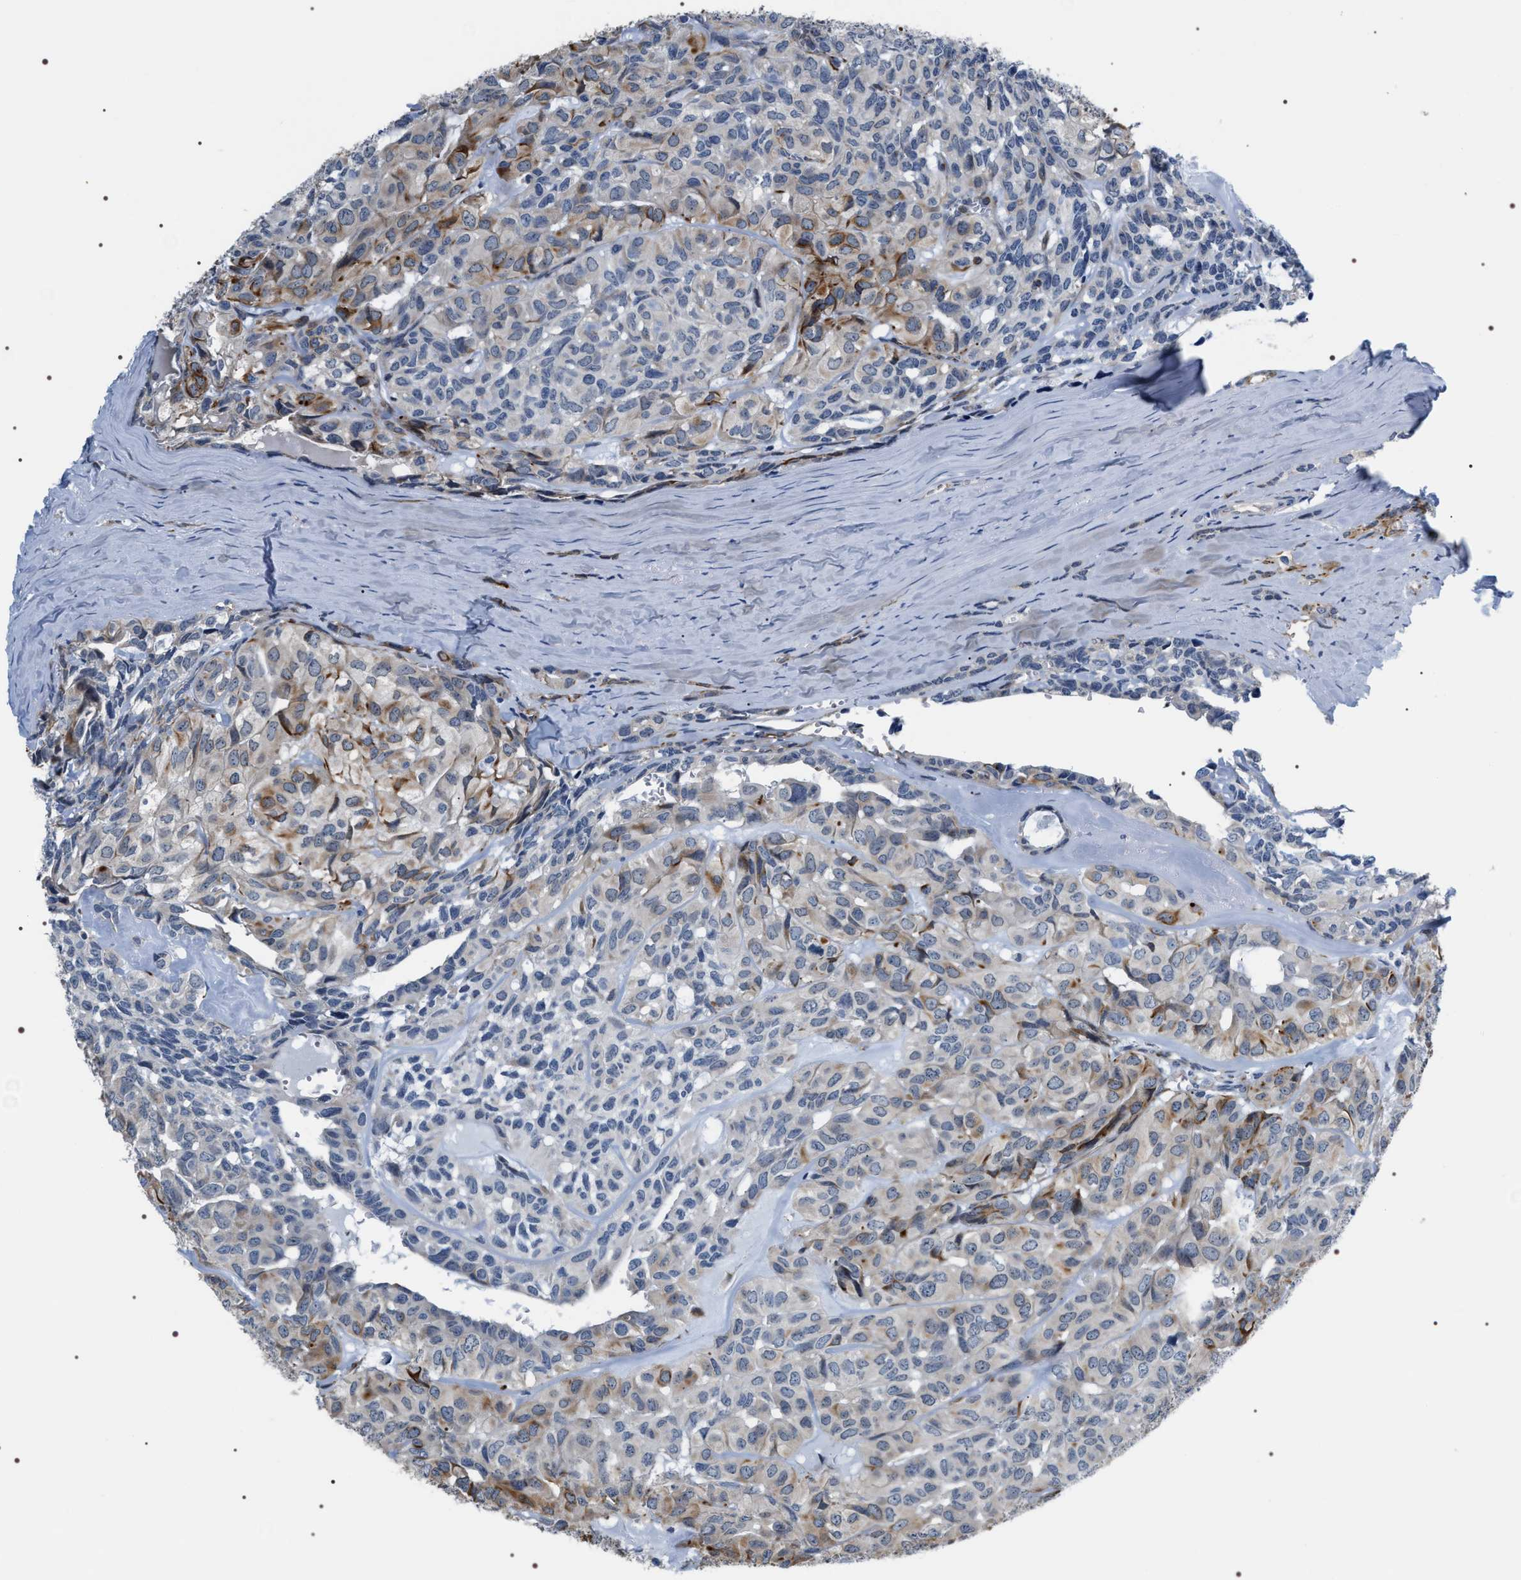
{"staining": {"intensity": "moderate", "quantity": "<25%", "location": "cytoplasmic/membranous"}, "tissue": "head and neck cancer", "cell_type": "Tumor cells", "image_type": "cancer", "snomed": [{"axis": "morphology", "description": "Adenocarcinoma, NOS"}, {"axis": "topography", "description": "Salivary gland, NOS"}, {"axis": "topography", "description": "Head-Neck"}], "caption": "Head and neck cancer (adenocarcinoma) tissue displays moderate cytoplasmic/membranous staining in about <25% of tumor cells, visualized by immunohistochemistry. Using DAB (brown) and hematoxylin (blue) stains, captured at high magnification using brightfield microscopy.", "gene": "PKD1L1", "patient": {"sex": "female", "age": 76}}